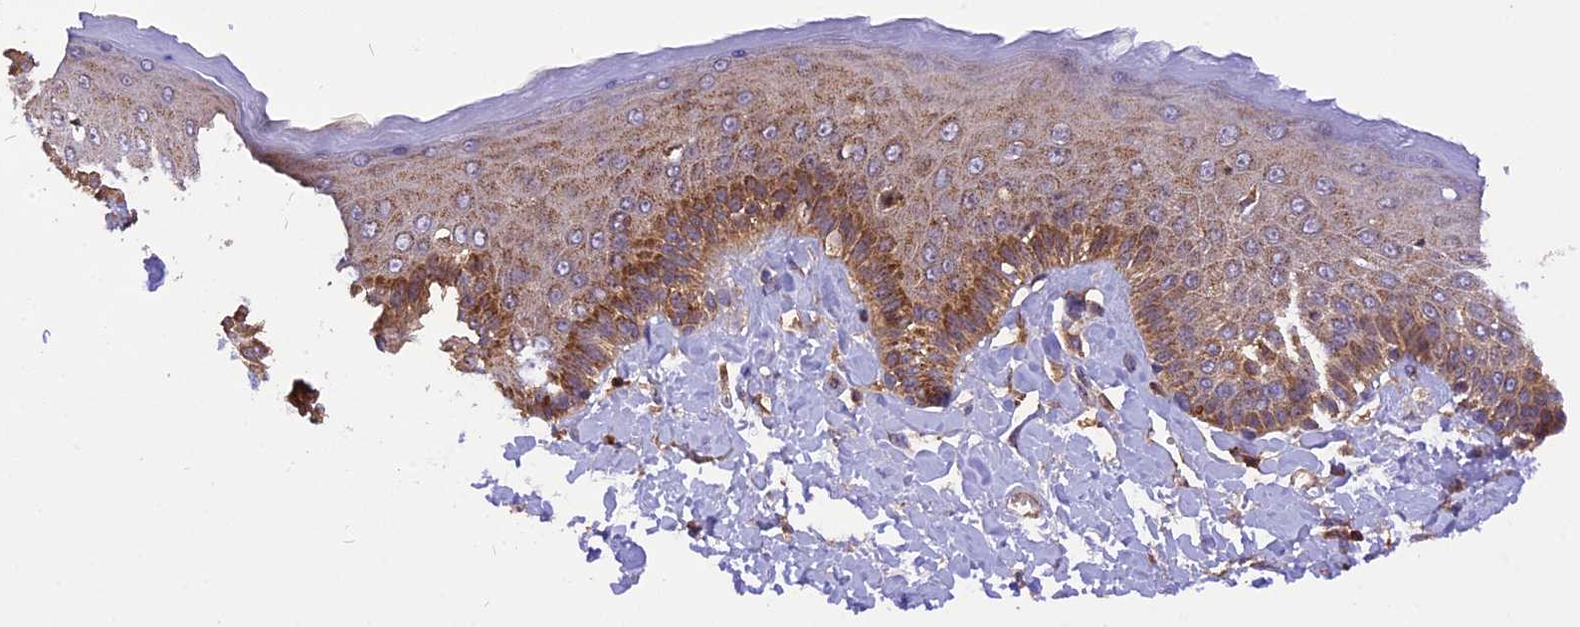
{"staining": {"intensity": "moderate", "quantity": ">75%", "location": "cytoplasmic/membranous"}, "tissue": "skin", "cell_type": "Epidermal cells", "image_type": "normal", "snomed": [{"axis": "morphology", "description": "Normal tissue, NOS"}, {"axis": "topography", "description": "Anal"}], "caption": "Immunohistochemistry histopathology image of normal skin: skin stained using immunohistochemistry (IHC) exhibits medium levels of moderate protein expression localized specifically in the cytoplasmic/membranous of epidermal cells, appearing as a cytoplasmic/membranous brown color.", "gene": "PEX3", "patient": {"sex": "male", "age": 69}}